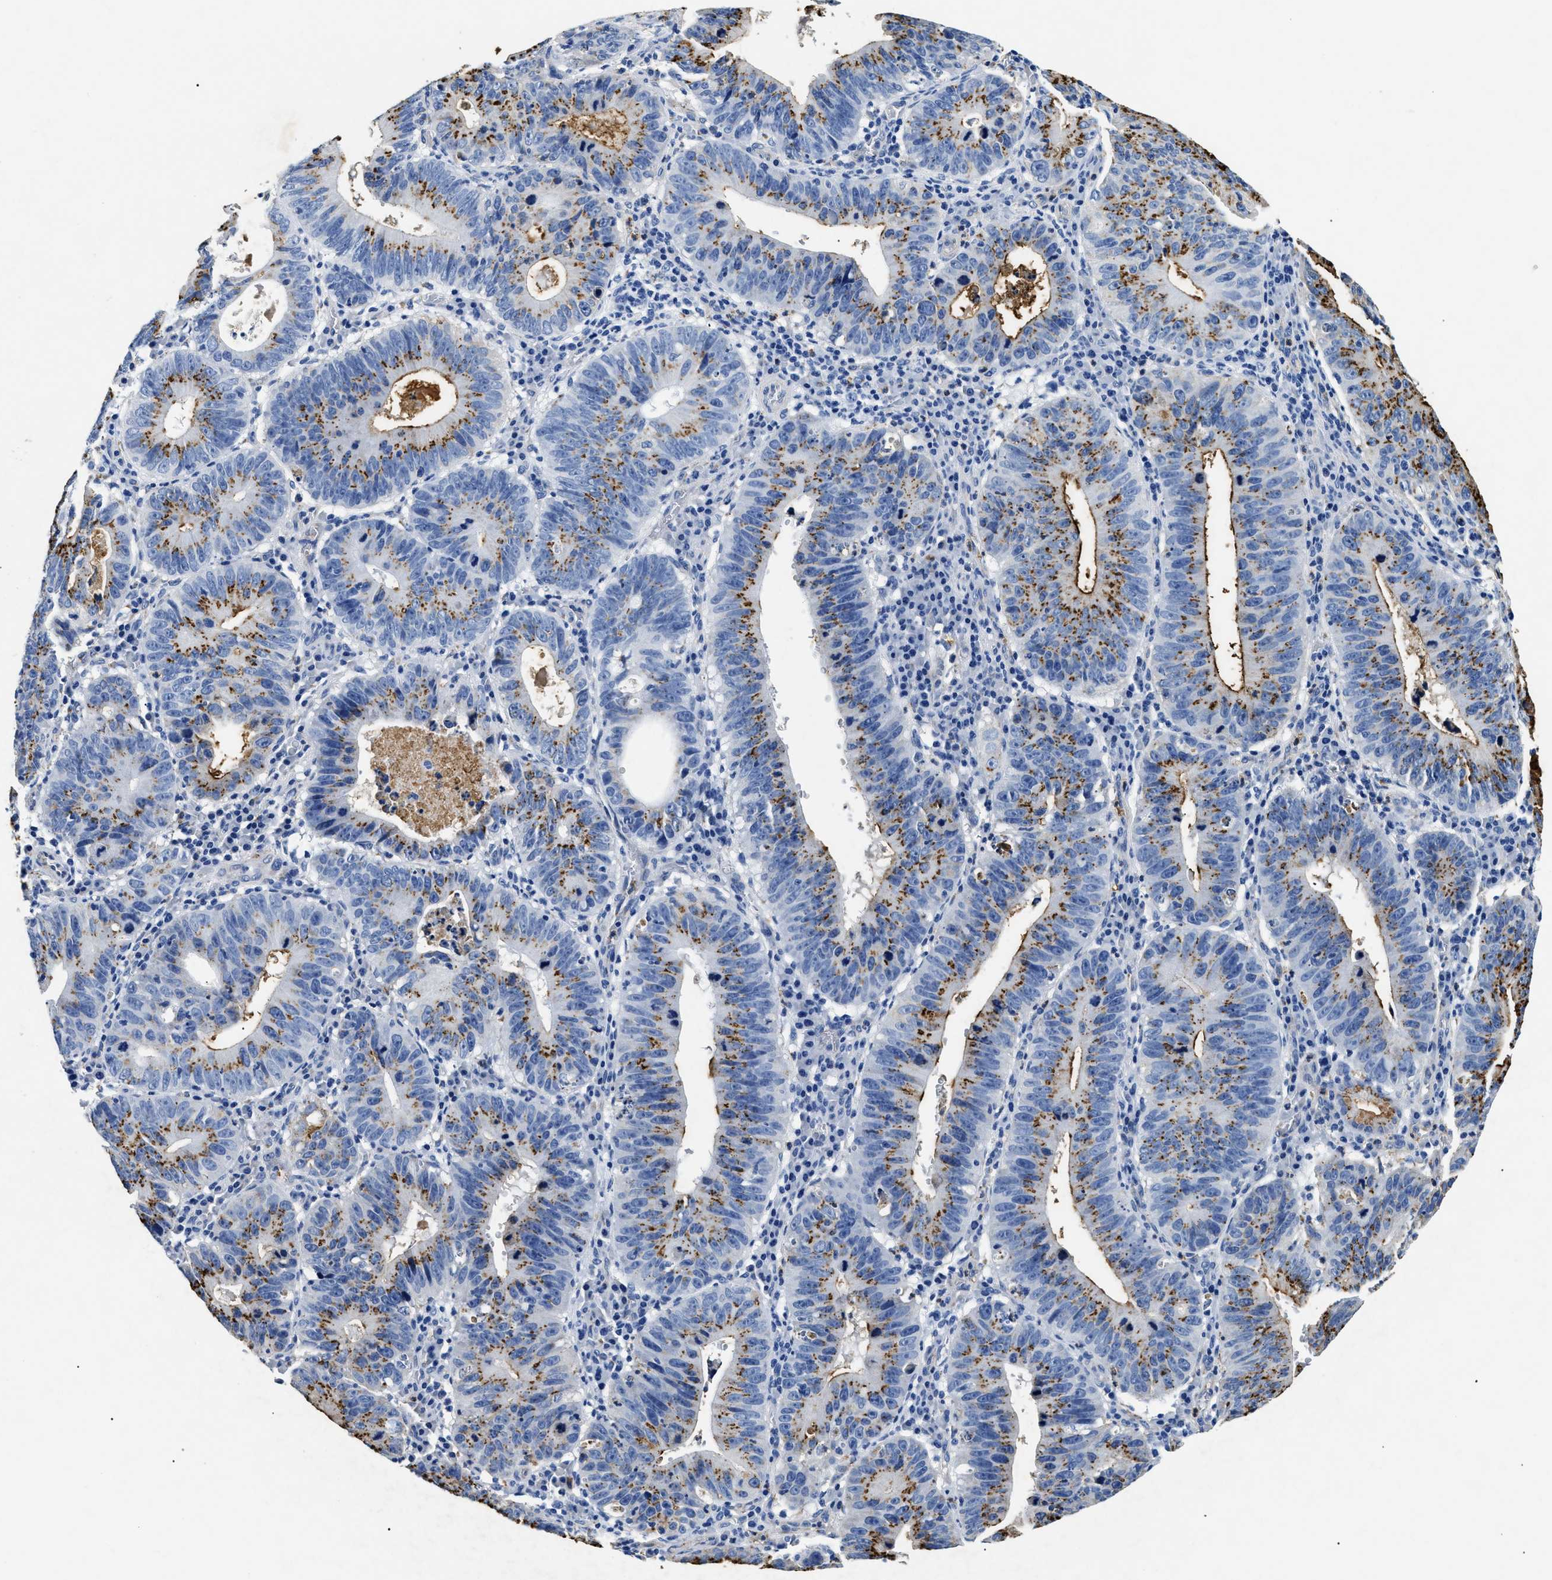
{"staining": {"intensity": "strong", "quantity": "25%-75%", "location": "cytoplasmic/membranous"}, "tissue": "stomach cancer", "cell_type": "Tumor cells", "image_type": "cancer", "snomed": [{"axis": "morphology", "description": "Adenocarcinoma, NOS"}, {"axis": "topography", "description": "Stomach"}], "caption": "Stomach cancer tissue exhibits strong cytoplasmic/membranous expression in about 25%-75% of tumor cells, visualized by immunohistochemistry.", "gene": "LAMA3", "patient": {"sex": "male", "age": 59}}